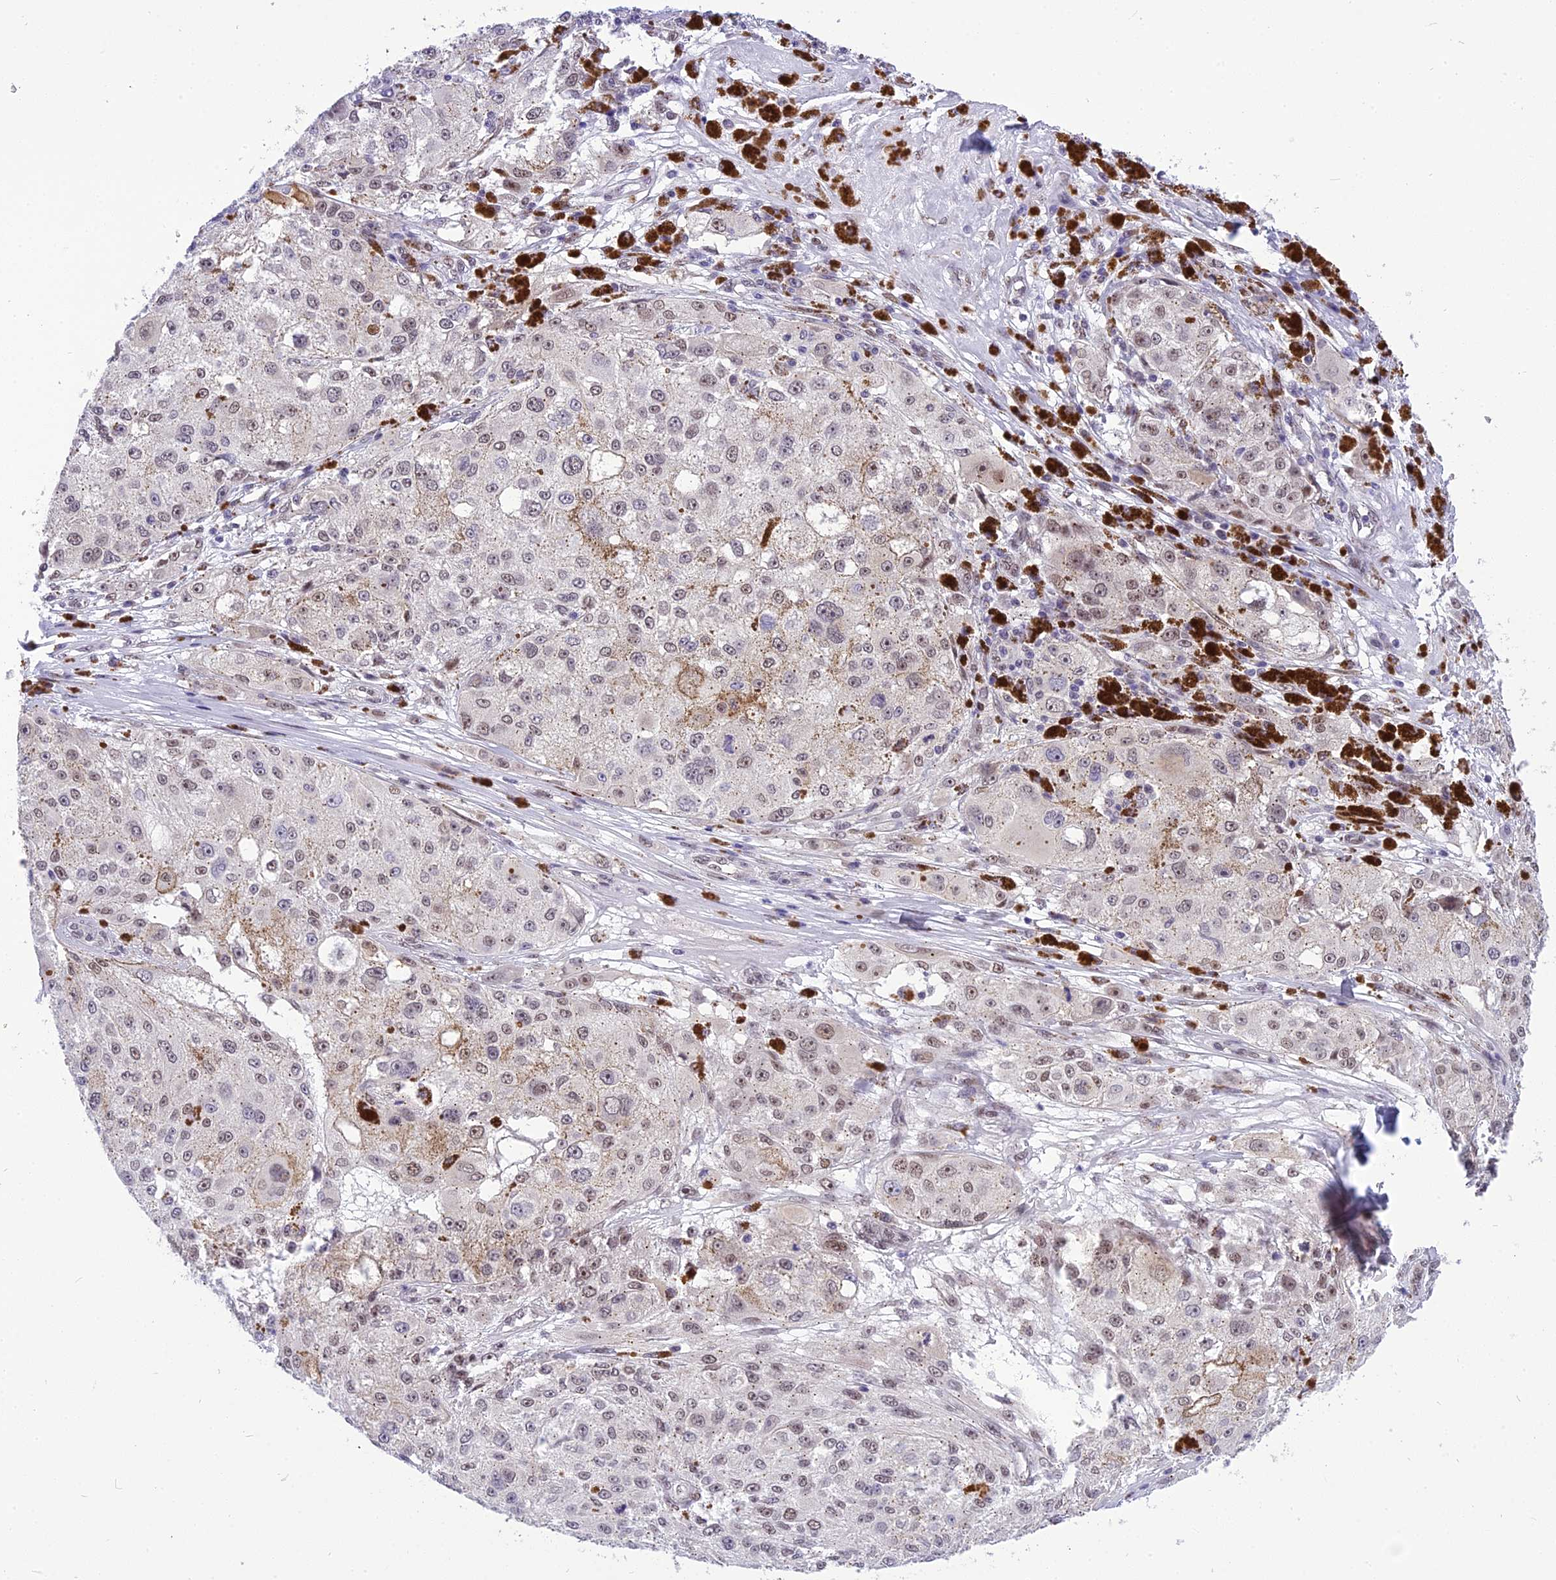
{"staining": {"intensity": "weak", "quantity": "<25%", "location": "nuclear"}, "tissue": "melanoma", "cell_type": "Tumor cells", "image_type": "cancer", "snomed": [{"axis": "morphology", "description": "Necrosis, NOS"}, {"axis": "morphology", "description": "Malignant melanoma, NOS"}, {"axis": "topography", "description": "Skin"}], "caption": "Tumor cells are negative for brown protein staining in melanoma.", "gene": "IRF2BP1", "patient": {"sex": "female", "age": 87}}